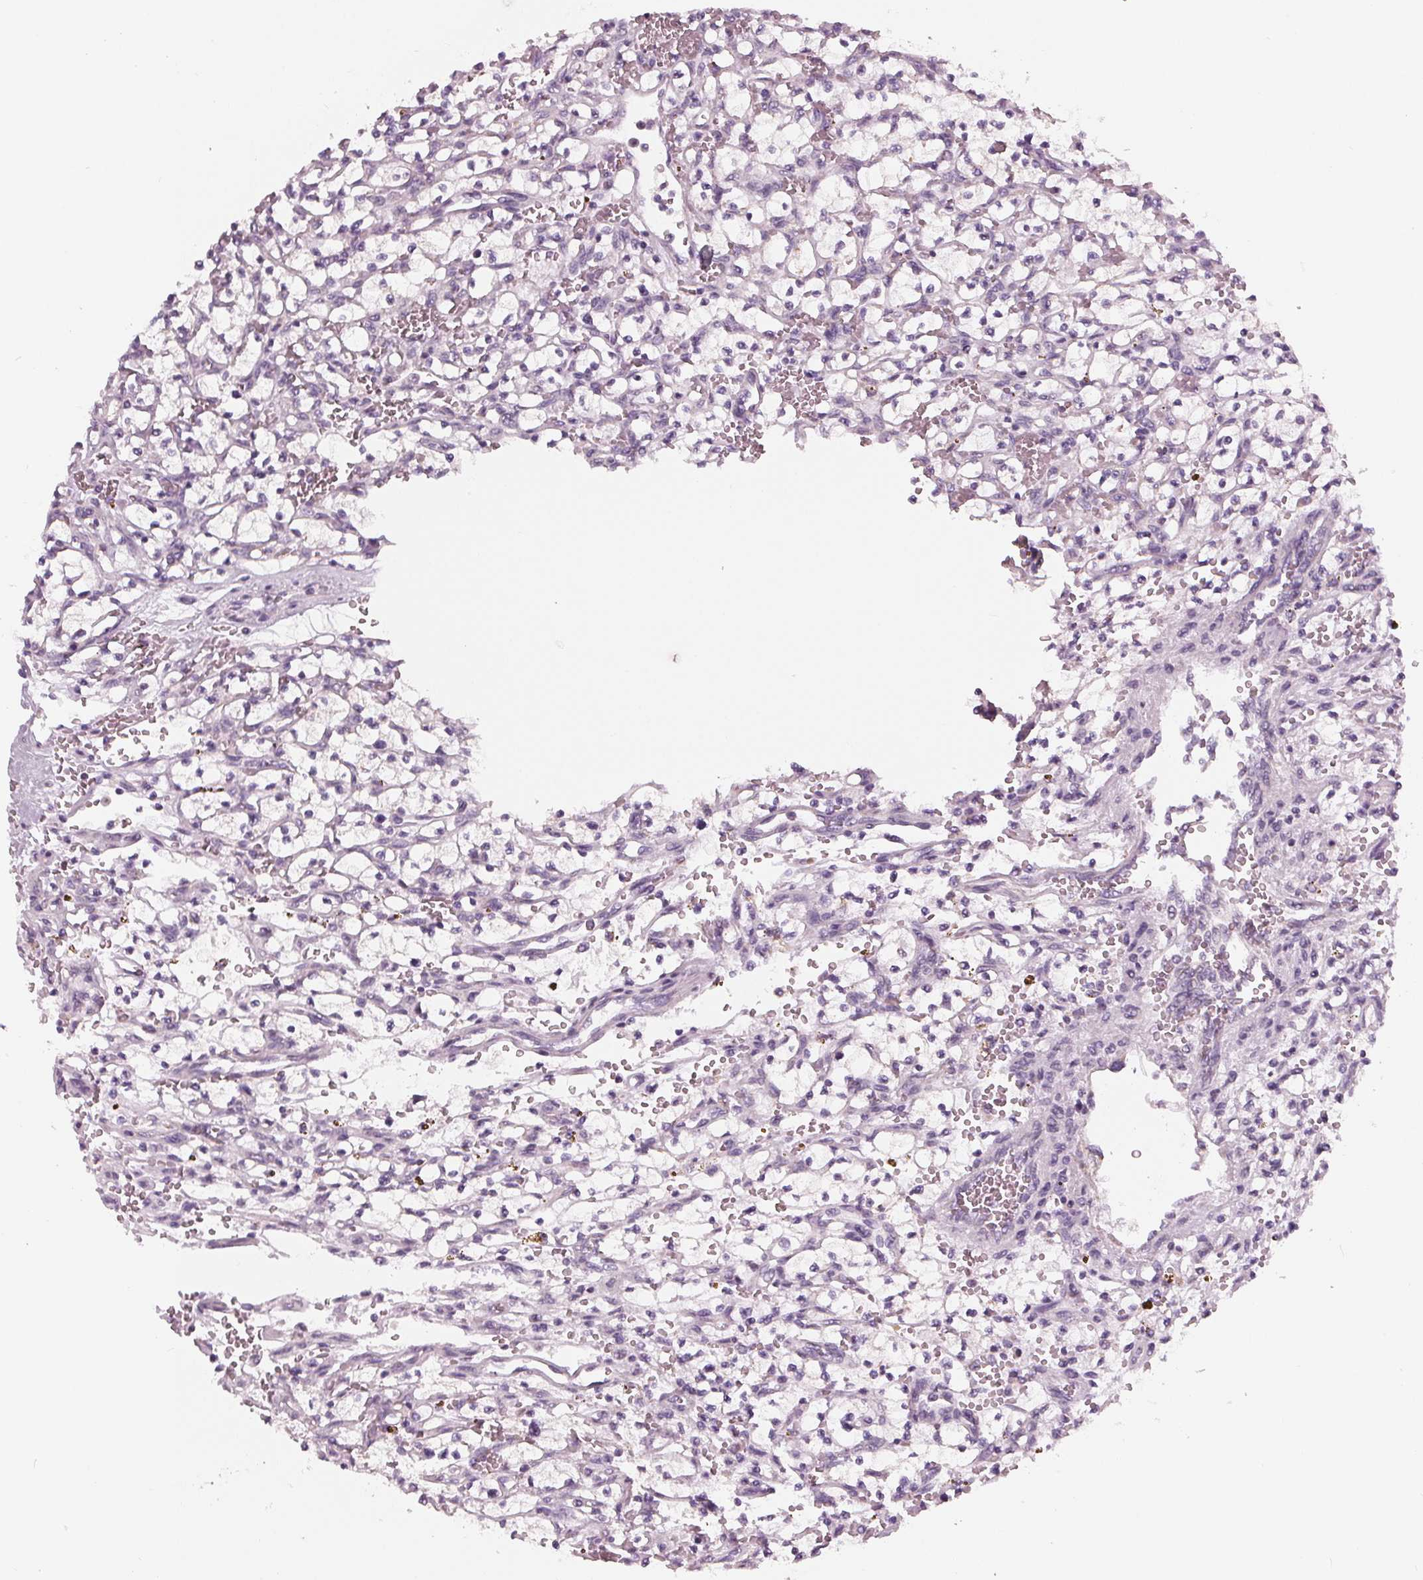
{"staining": {"intensity": "negative", "quantity": "none", "location": "none"}, "tissue": "renal cancer", "cell_type": "Tumor cells", "image_type": "cancer", "snomed": [{"axis": "morphology", "description": "Adenocarcinoma, NOS"}, {"axis": "topography", "description": "Kidney"}], "caption": "Photomicrograph shows no significant protein positivity in tumor cells of adenocarcinoma (renal).", "gene": "SAMD4A", "patient": {"sex": "female", "age": 64}}